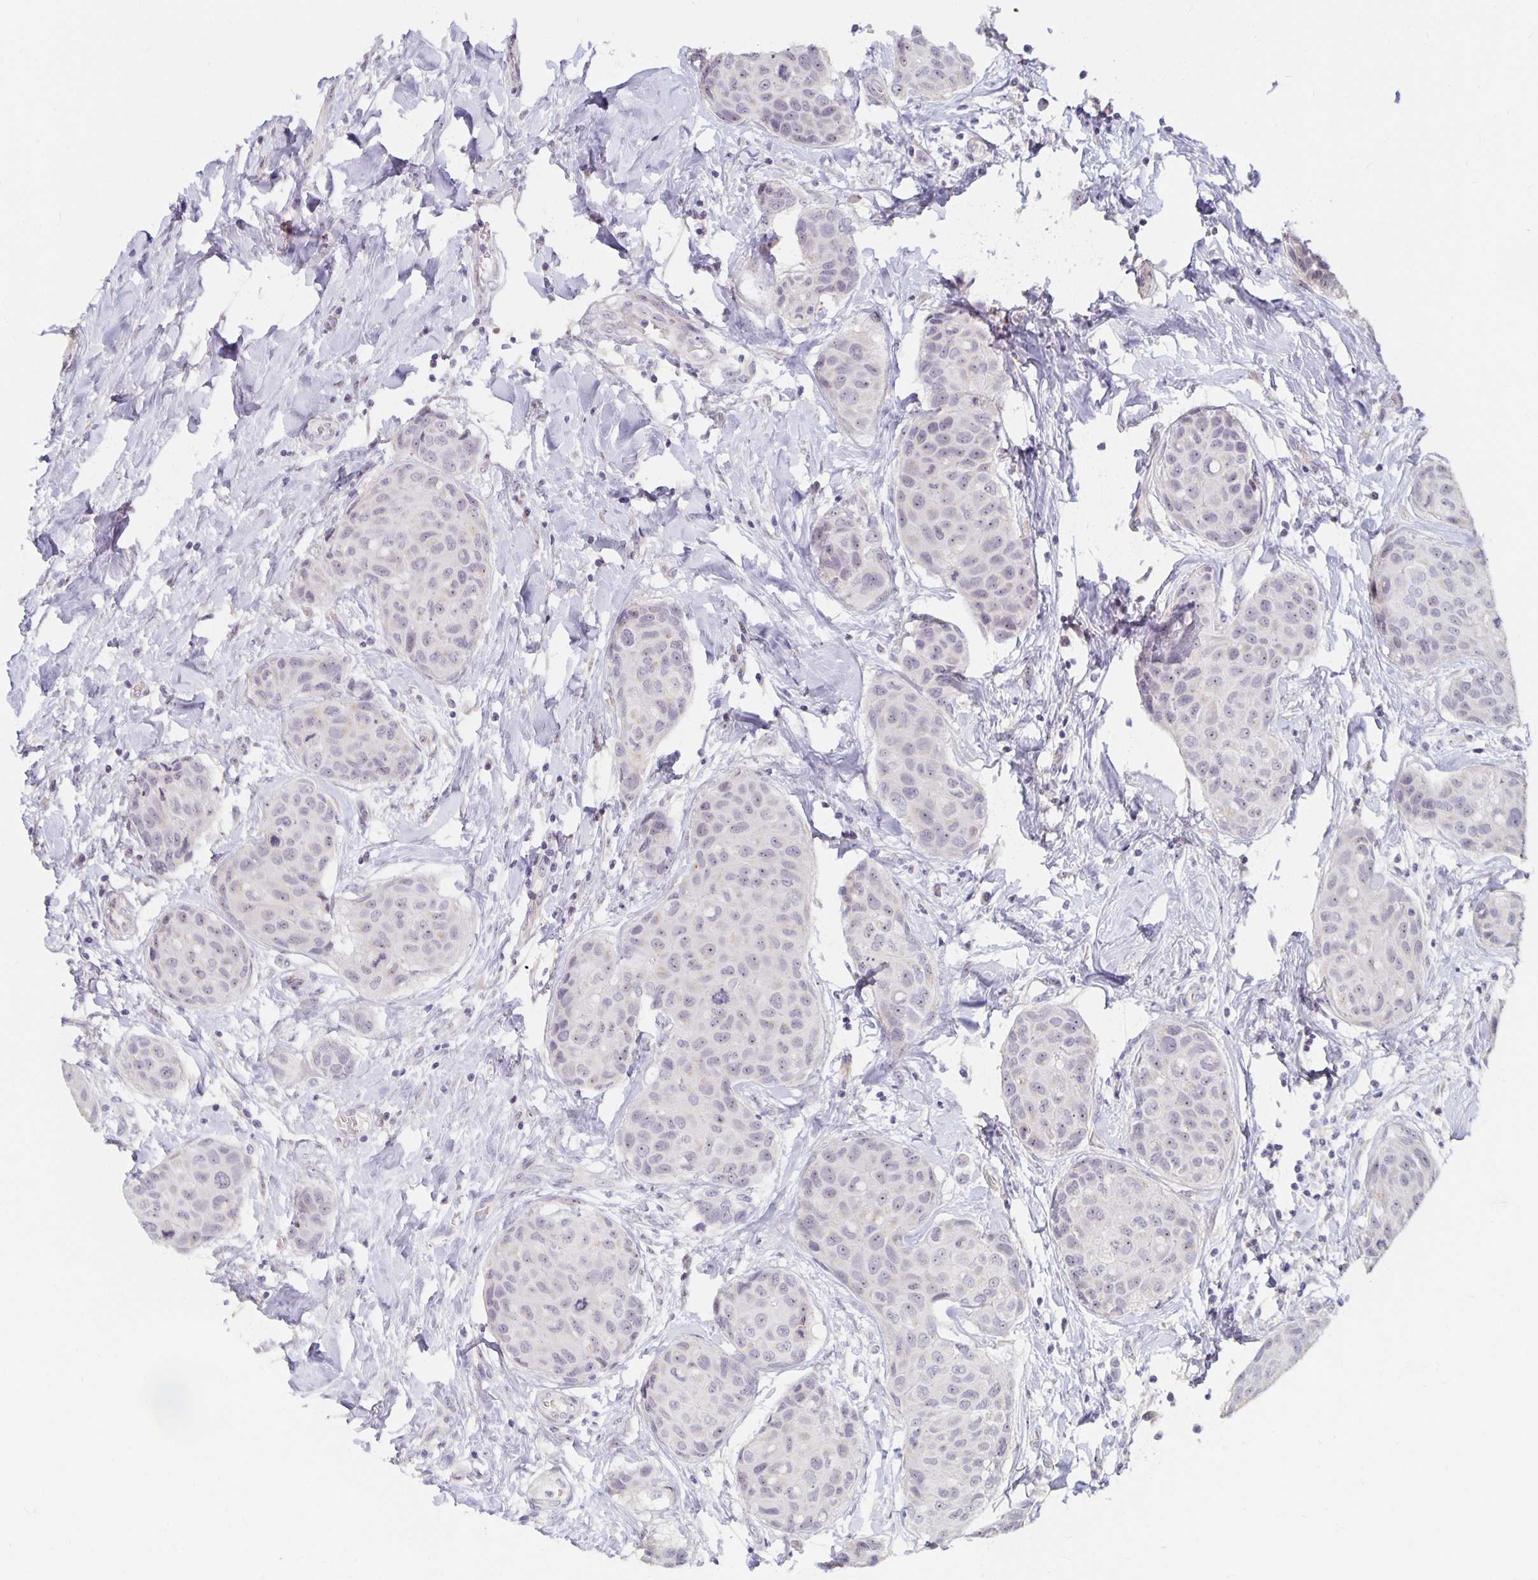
{"staining": {"intensity": "weak", "quantity": "<25%", "location": "nuclear"}, "tissue": "breast cancer", "cell_type": "Tumor cells", "image_type": "cancer", "snomed": [{"axis": "morphology", "description": "Duct carcinoma"}, {"axis": "topography", "description": "Breast"}], "caption": "The histopathology image displays no staining of tumor cells in breast cancer (infiltrating ductal carcinoma). (IHC, brightfield microscopy, high magnification).", "gene": "NUP85", "patient": {"sex": "female", "age": 80}}